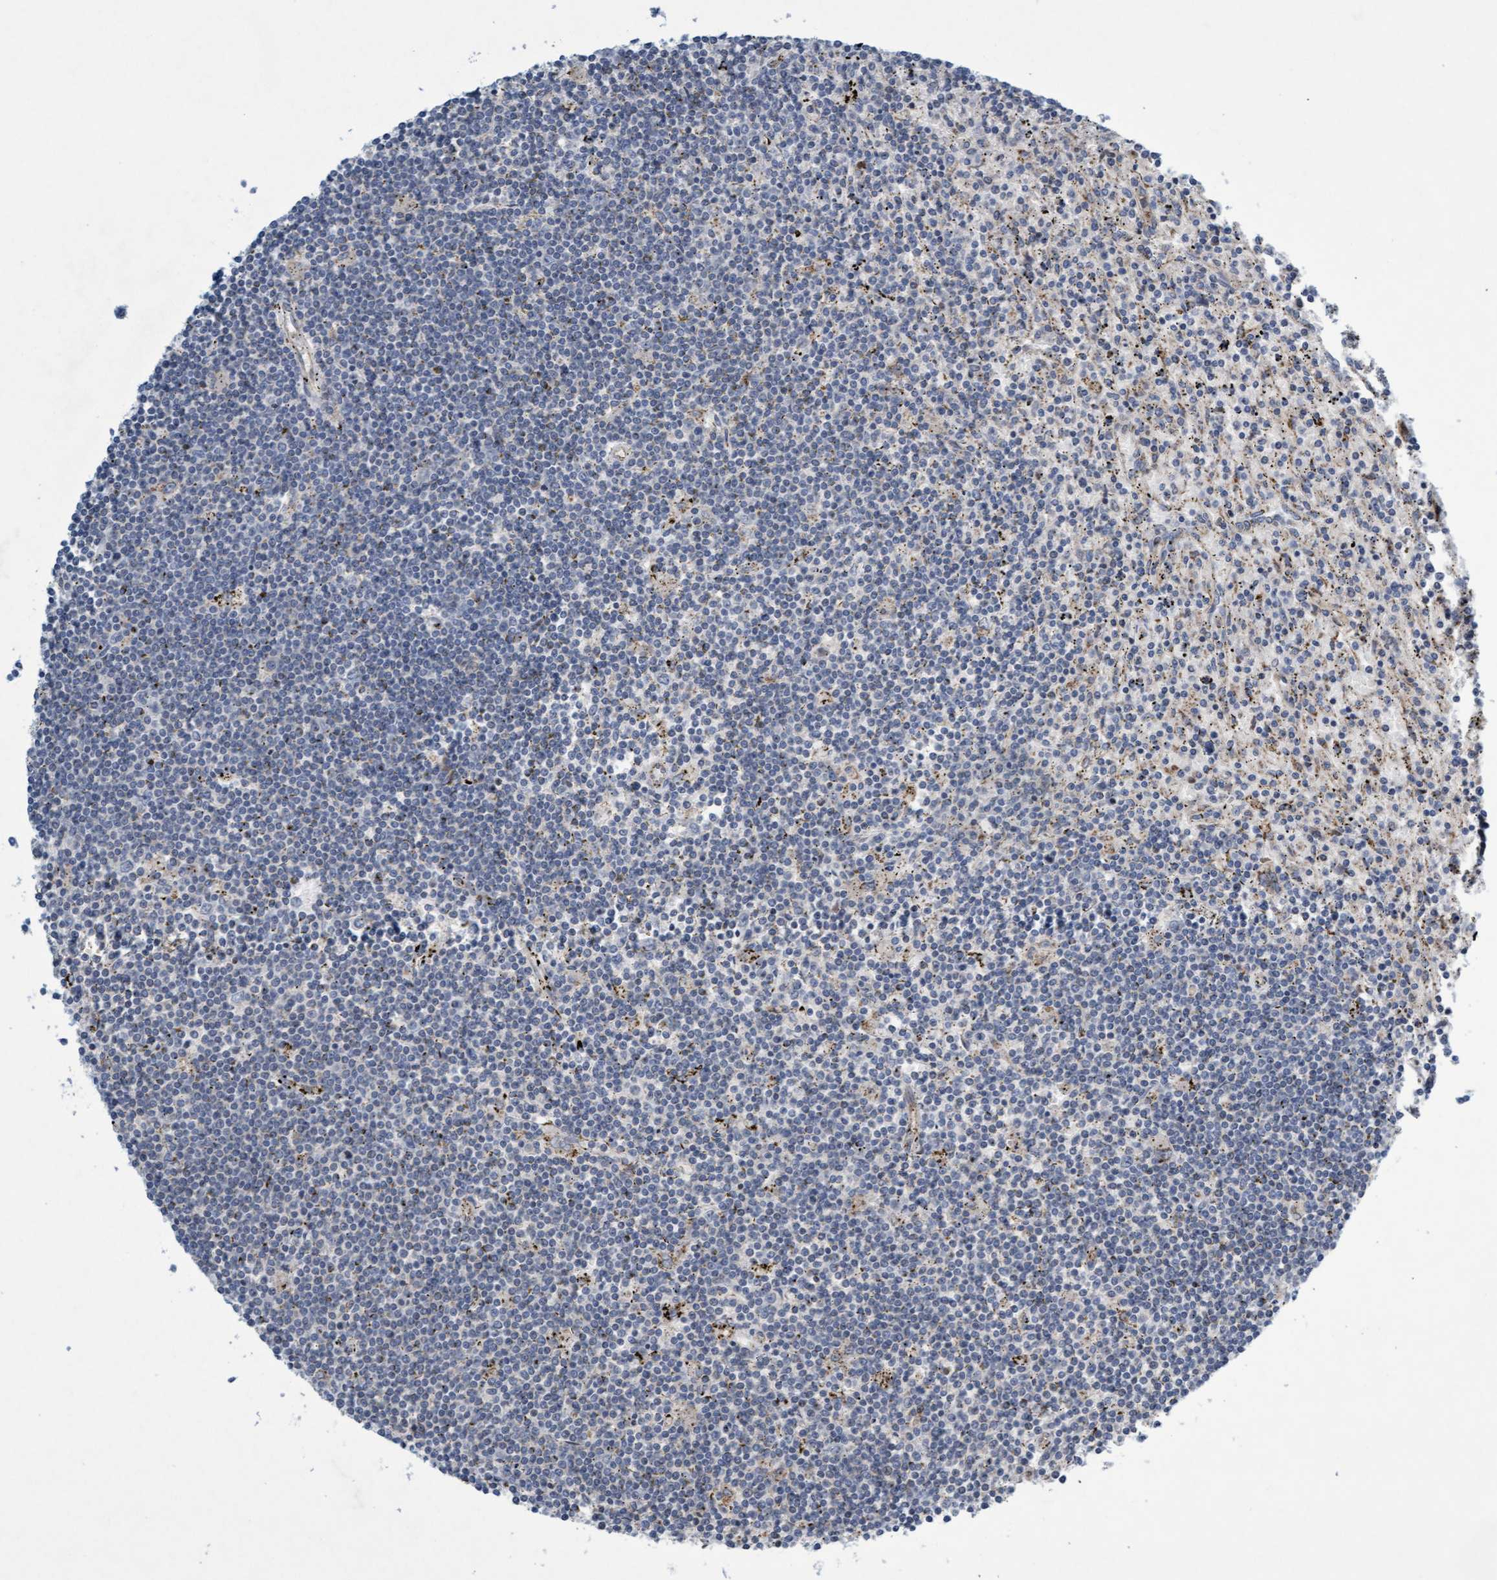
{"staining": {"intensity": "negative", "quantity": "none", "location": "none"}, "tissue": "lymphoma", "cell_type": "Tumor cells", "image_type": "cancer", "snomed": [{"axis": "morphology", "description": "Malignant lymphoma, non-Hodgkin's type, Low grade"}, {"axis": "topography", "description": "Spleen"}], "caption": "Tumor cells are negative for protein expression in human low-grade malignant lymphoma, non-Hodgkin's type.", "gene": "DDHD2", "patient": {"sex": "male", "age": 76}}